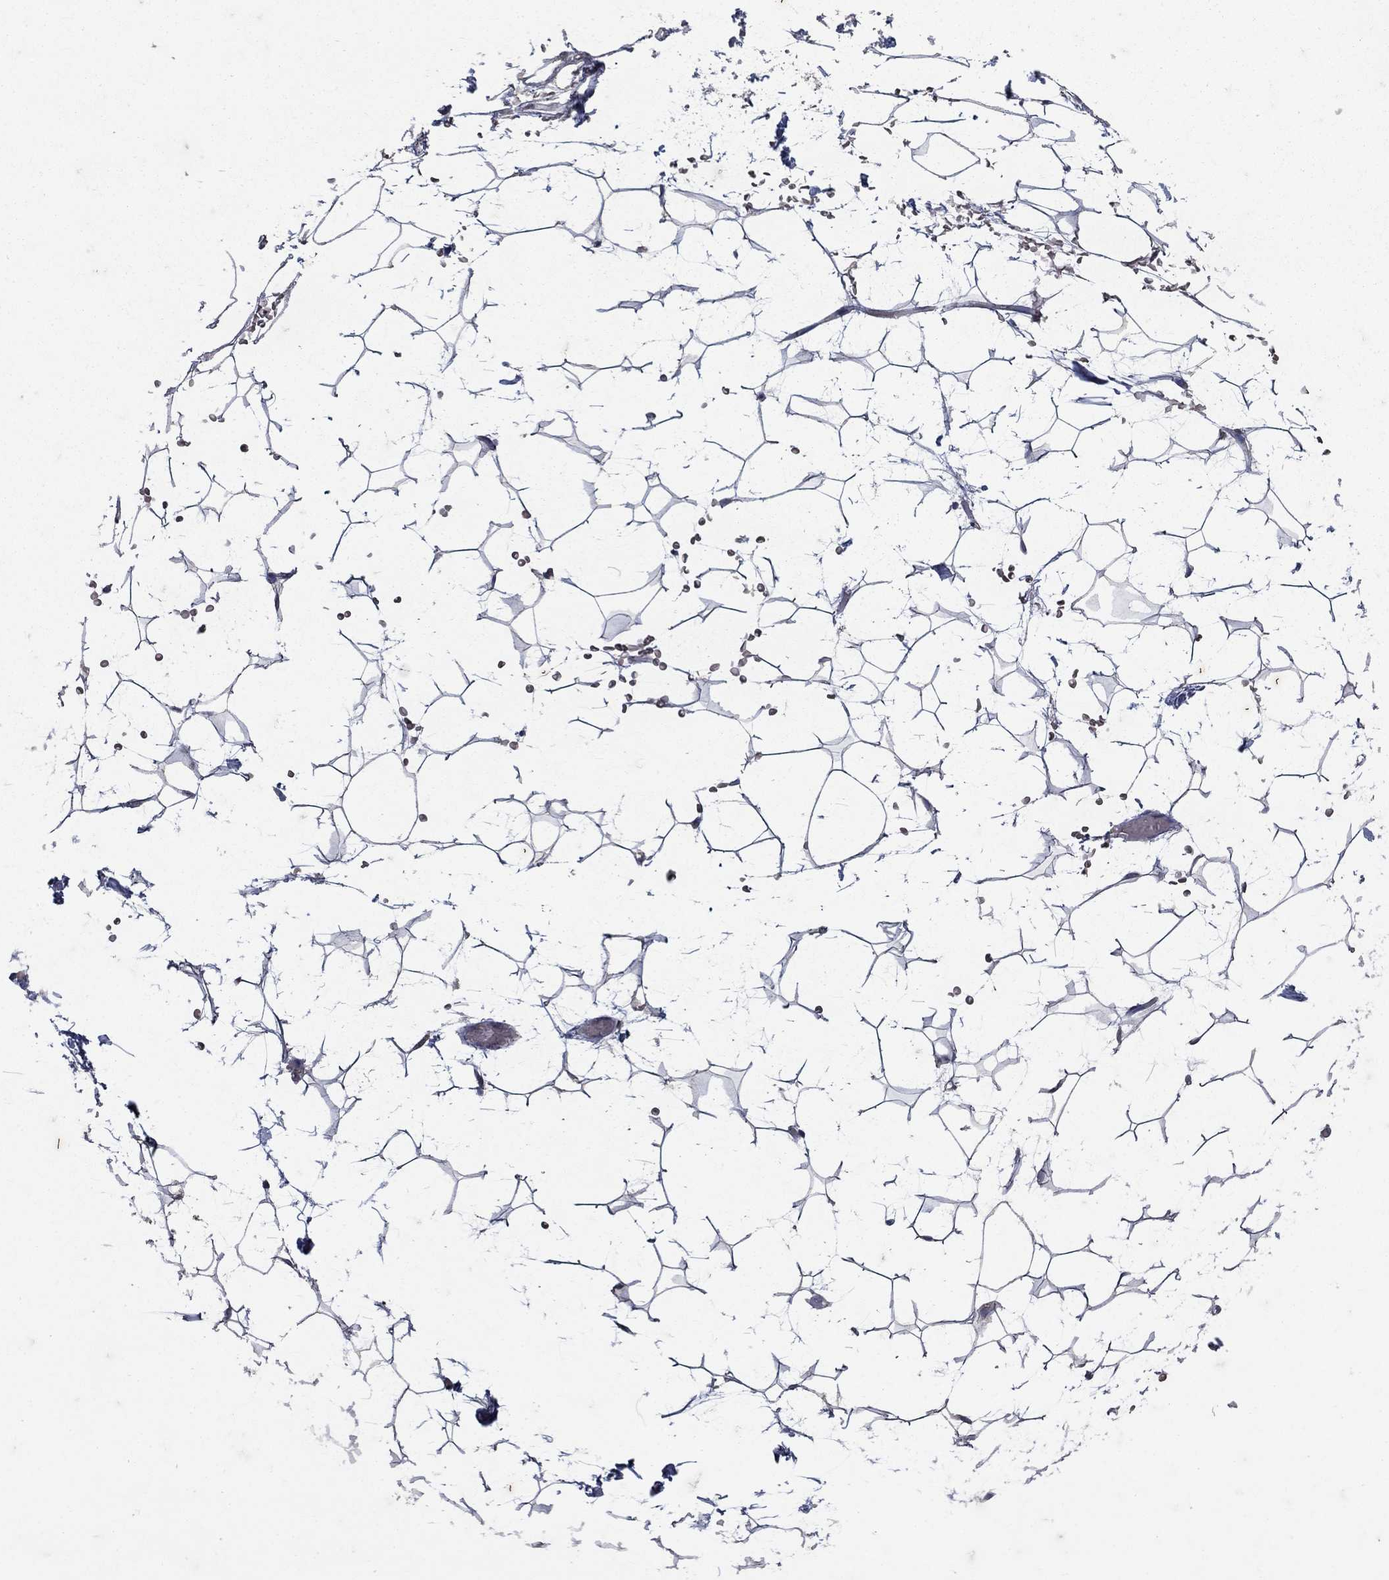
{"staining": {"intensity": "negative", "quantity": "none", "location": "none"}, "tissue": "adipose tissue", "cell_type": "Adipocytes", "image_type": "normal", "snomed": [{"axis": "morphology", "description": "Normal tissue, NOS"}, {"axis": "topography", "description": "Skin"}, {"axis": "topography", "description": "Peripheral nerve tissue"}], "caption": "Immunohistochemistry (IHC) image of benign human adipose tissue stained for a protein (brown), which shows no expression in adipocytes. The staining was performed using DAB (3,3'-diaminobenzidine) to visualize the protein expression in brown, while the nuclei were stained in blue with hematoxylin (Magnification: 20x).", "gene": "NPC2", "patient": {"sex": "female", "age": 56}}